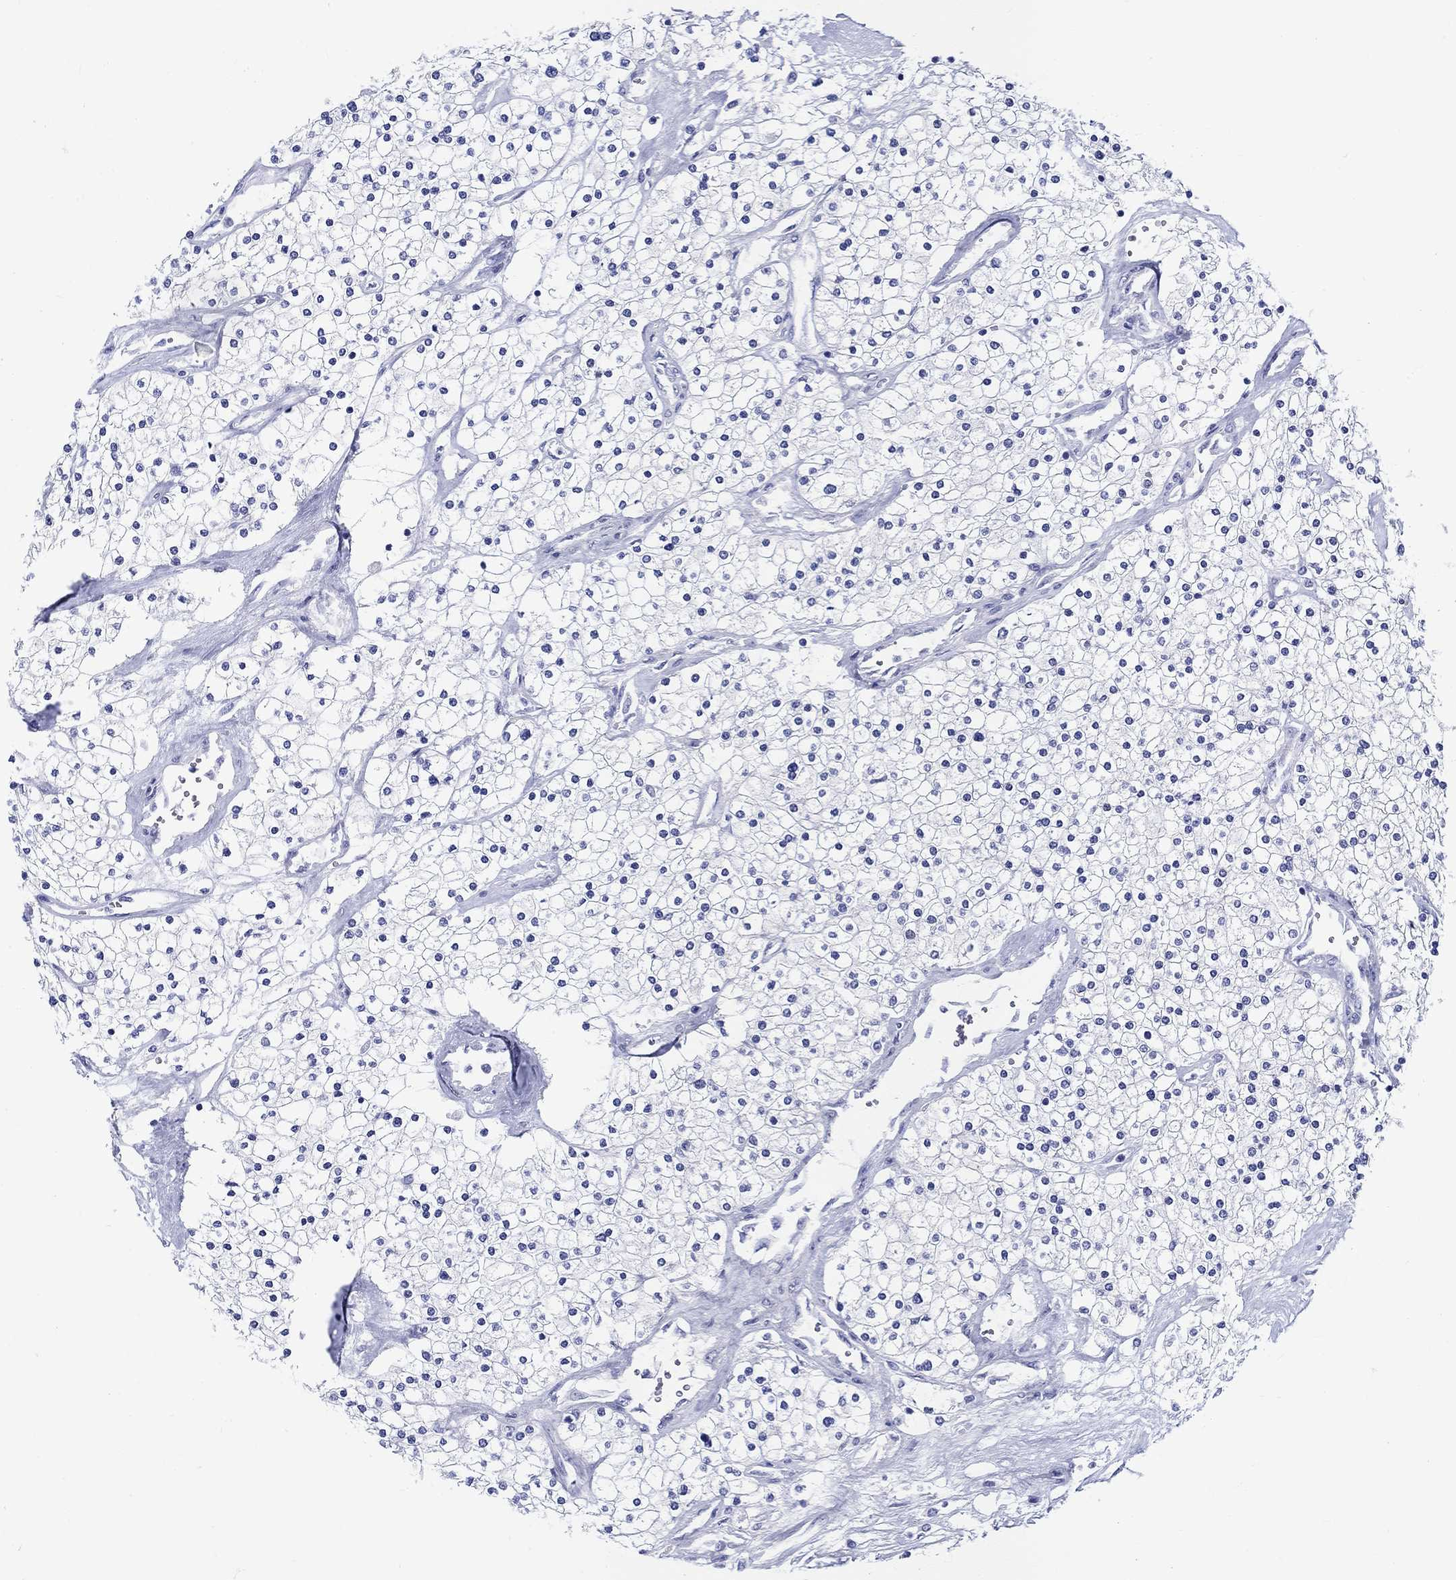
{"staining": {"intensity": "negative", "quantity": "none", "location": "none"}, "tissue": "renal cancer", "cell_type": "Tumor cells", "image_type": "cancer", "snomed": [{"axis": "morphology", "description": "Adenocarcinoma, NOS"}, {"axis": "topography", "description": "Kidney"}], "caption": "Tumor cells show no significant protein expression in renal adenocarcinoma.", "gene": "CRYGS", "patient": {"sex": "male", "age": 80}}